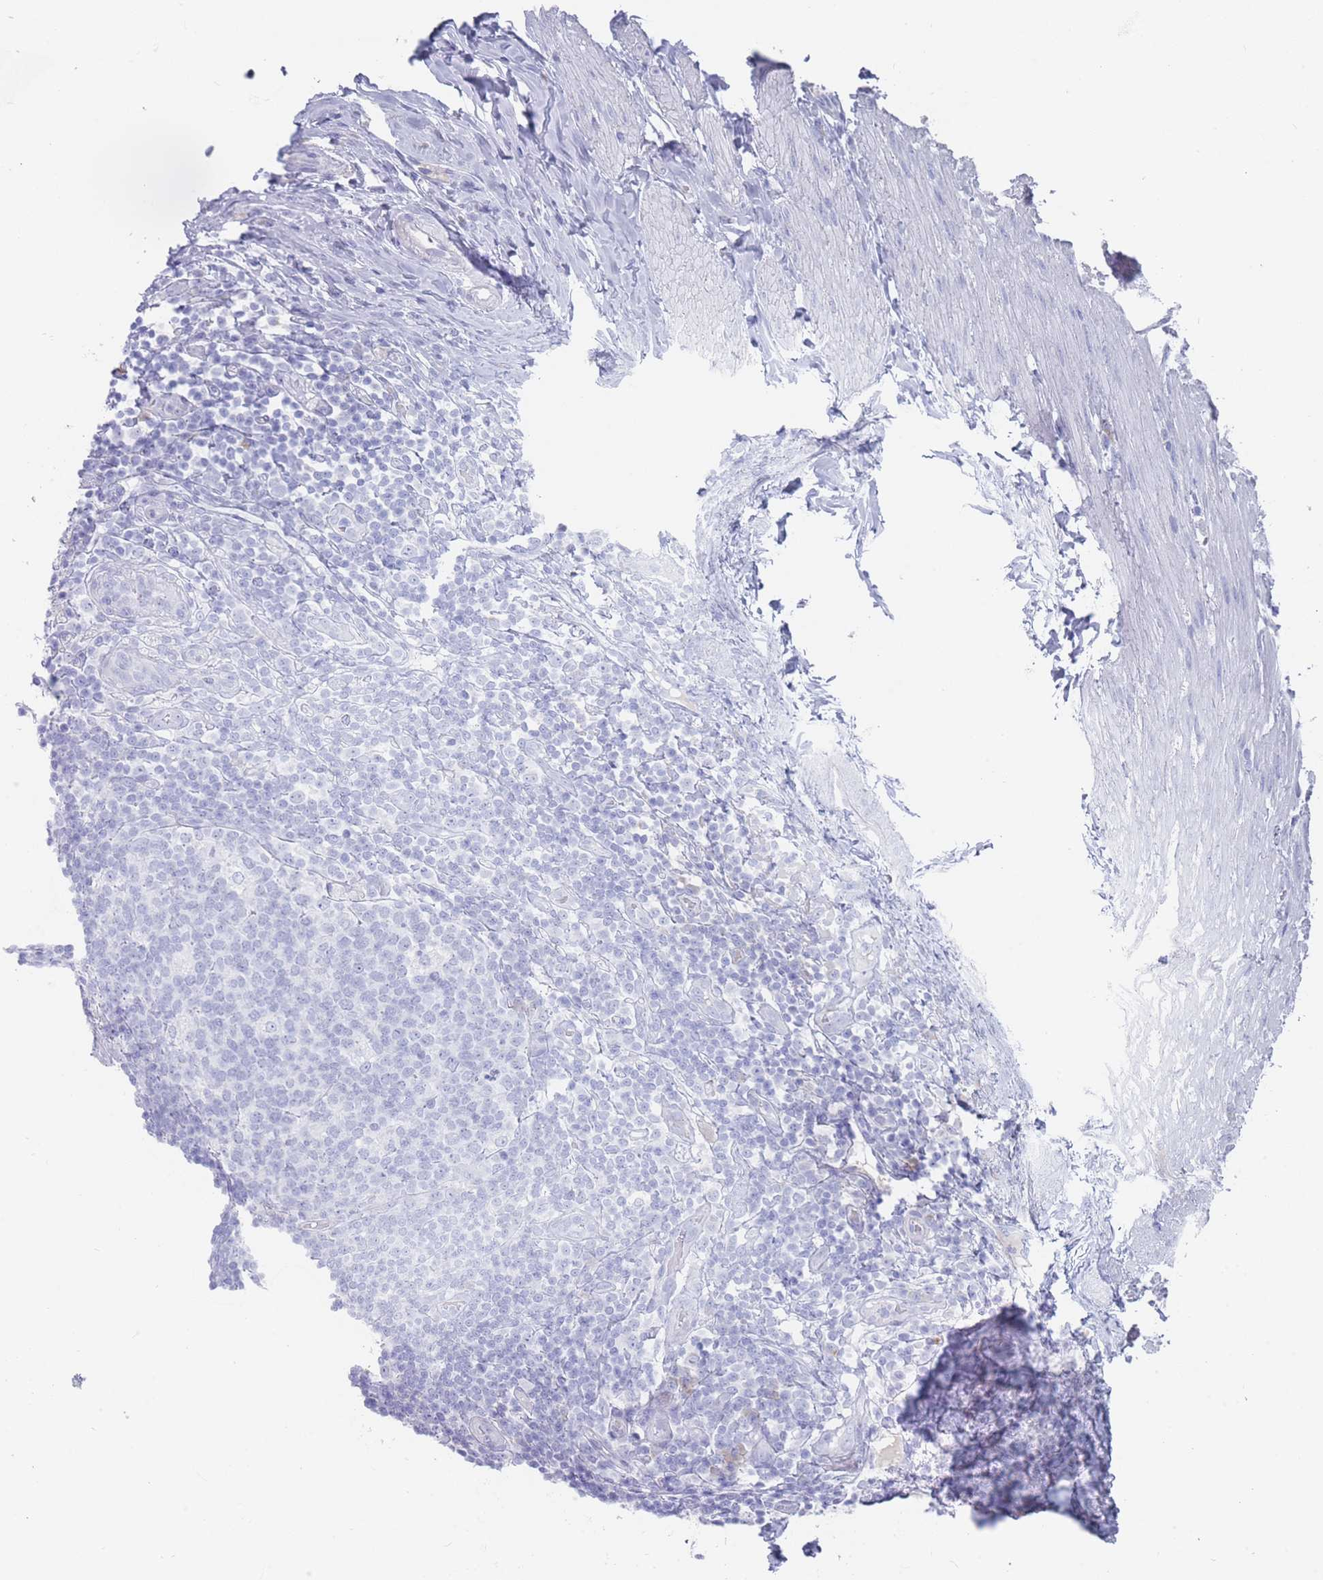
{"staining": {"intensity": "negative", "quantity": "none", "location": "none"}, "tissue": "appendix", "cell_type": "Glandular cells", "image_type": "normal", "snomed": [{"axis": "morphology", "description": "Normal tissue, NOS"}, {"axis": "topography", "description": "Appendix"}], "caption": "Histopathology image shows no significant protein expression in glandular cells of benign appendix. (Immunohistochemistry, brightfield microscopy, high magnification).", "gene": "ST8SIA5", "patient": {"sex": "female", "age": 43}}